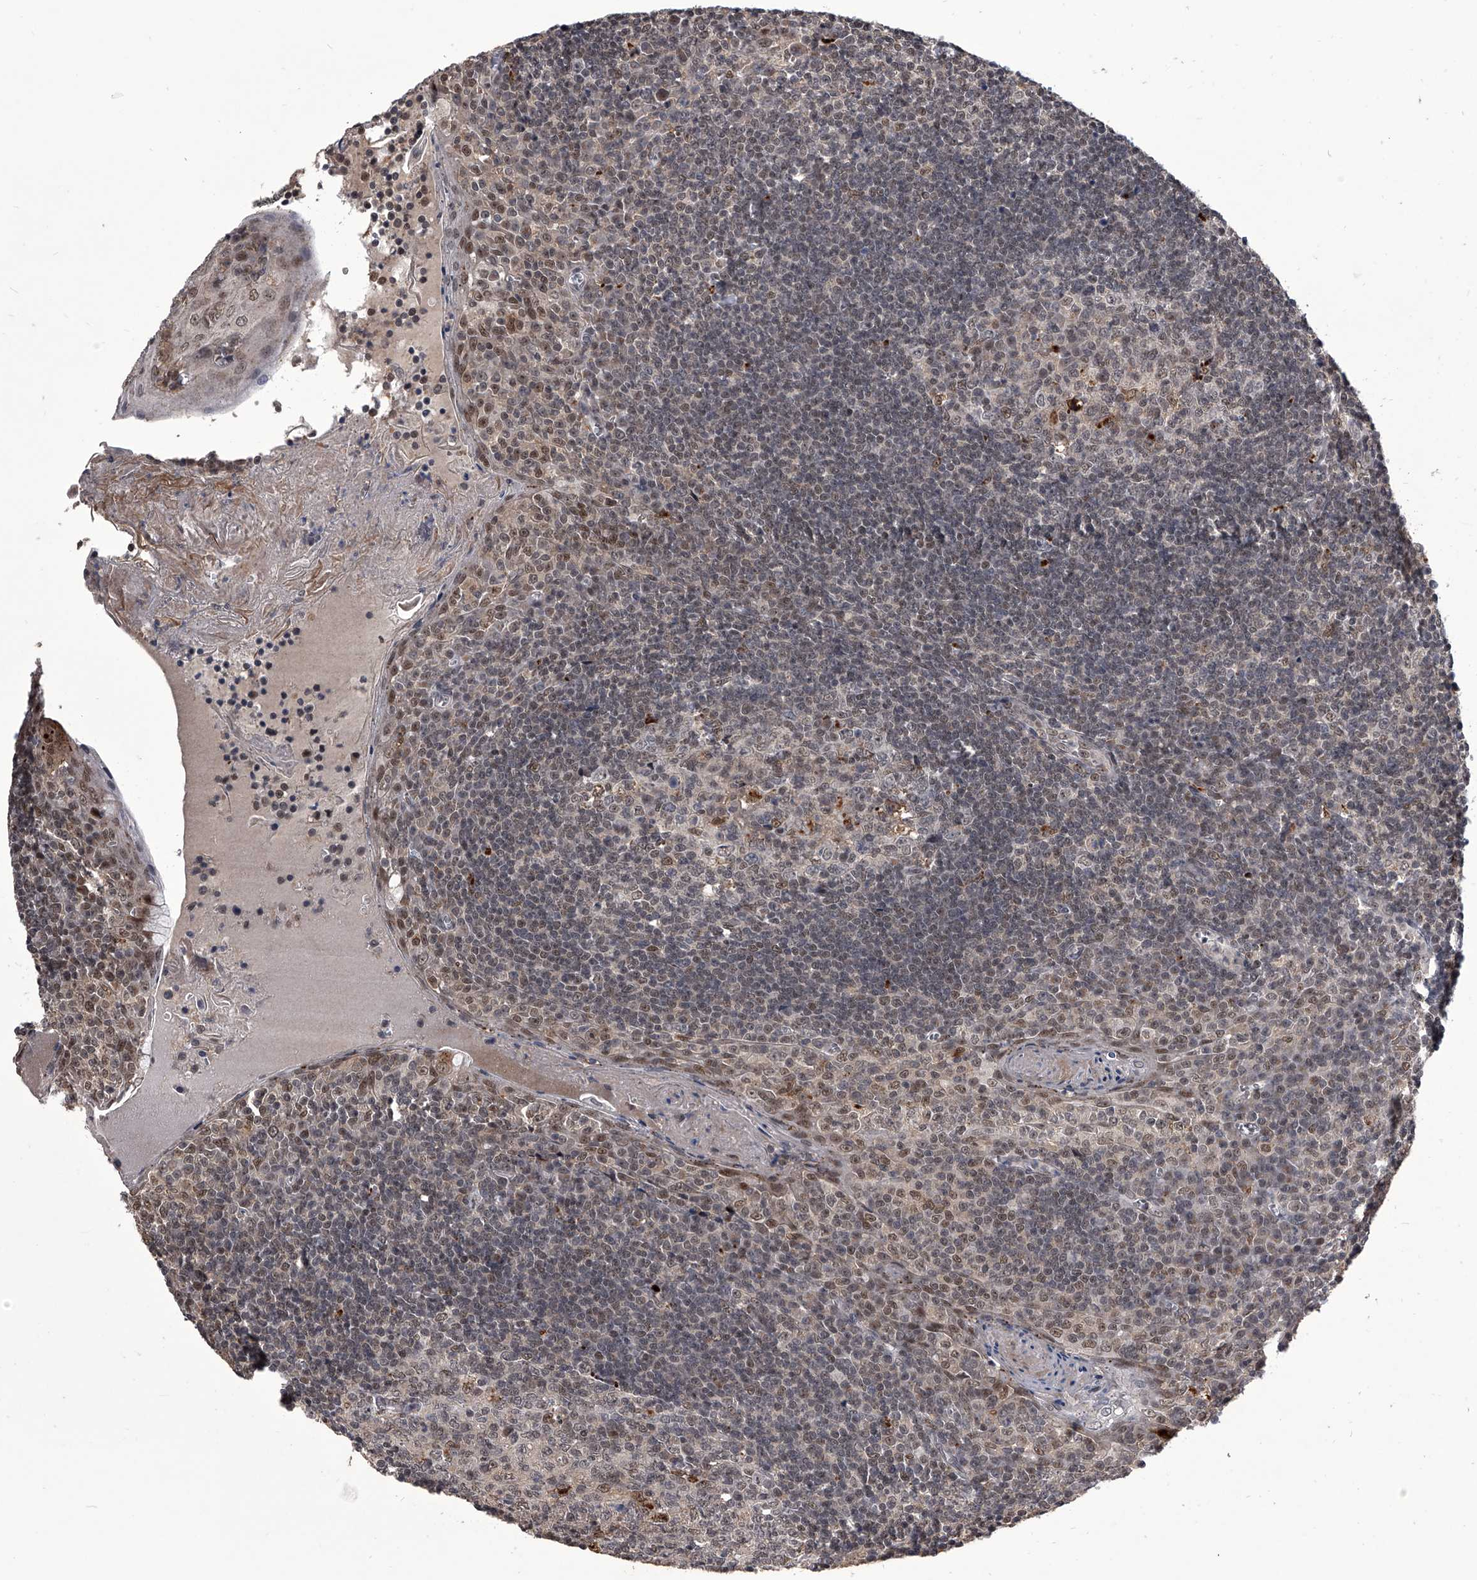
{"staining": {"intensity": "moderate", "quantity": "<25%", "location": "cytoplasmic/membranous,nuclear"}, "tissue": "tonsil", "cell_type": "Germinal center cells", "image_type": "normal", "snomed": [{"axis": "morphology", "description": "Normal tissue, NOS"}, {"axis": "topography", "description": "Tonsil"}], "caption": "Immunohistochemistry of benign tonsil demonstrates low levels of moderate cytoplasmic/membranous,nuclear staining in approximately <25% of germinal center cells. (DAB (3,3'-diaminobenzidine) IHC, brown staining for protein, blue staining for nuclei).", "gene": "CMTR1", "patient": {"sex": "male", "age": 27}}